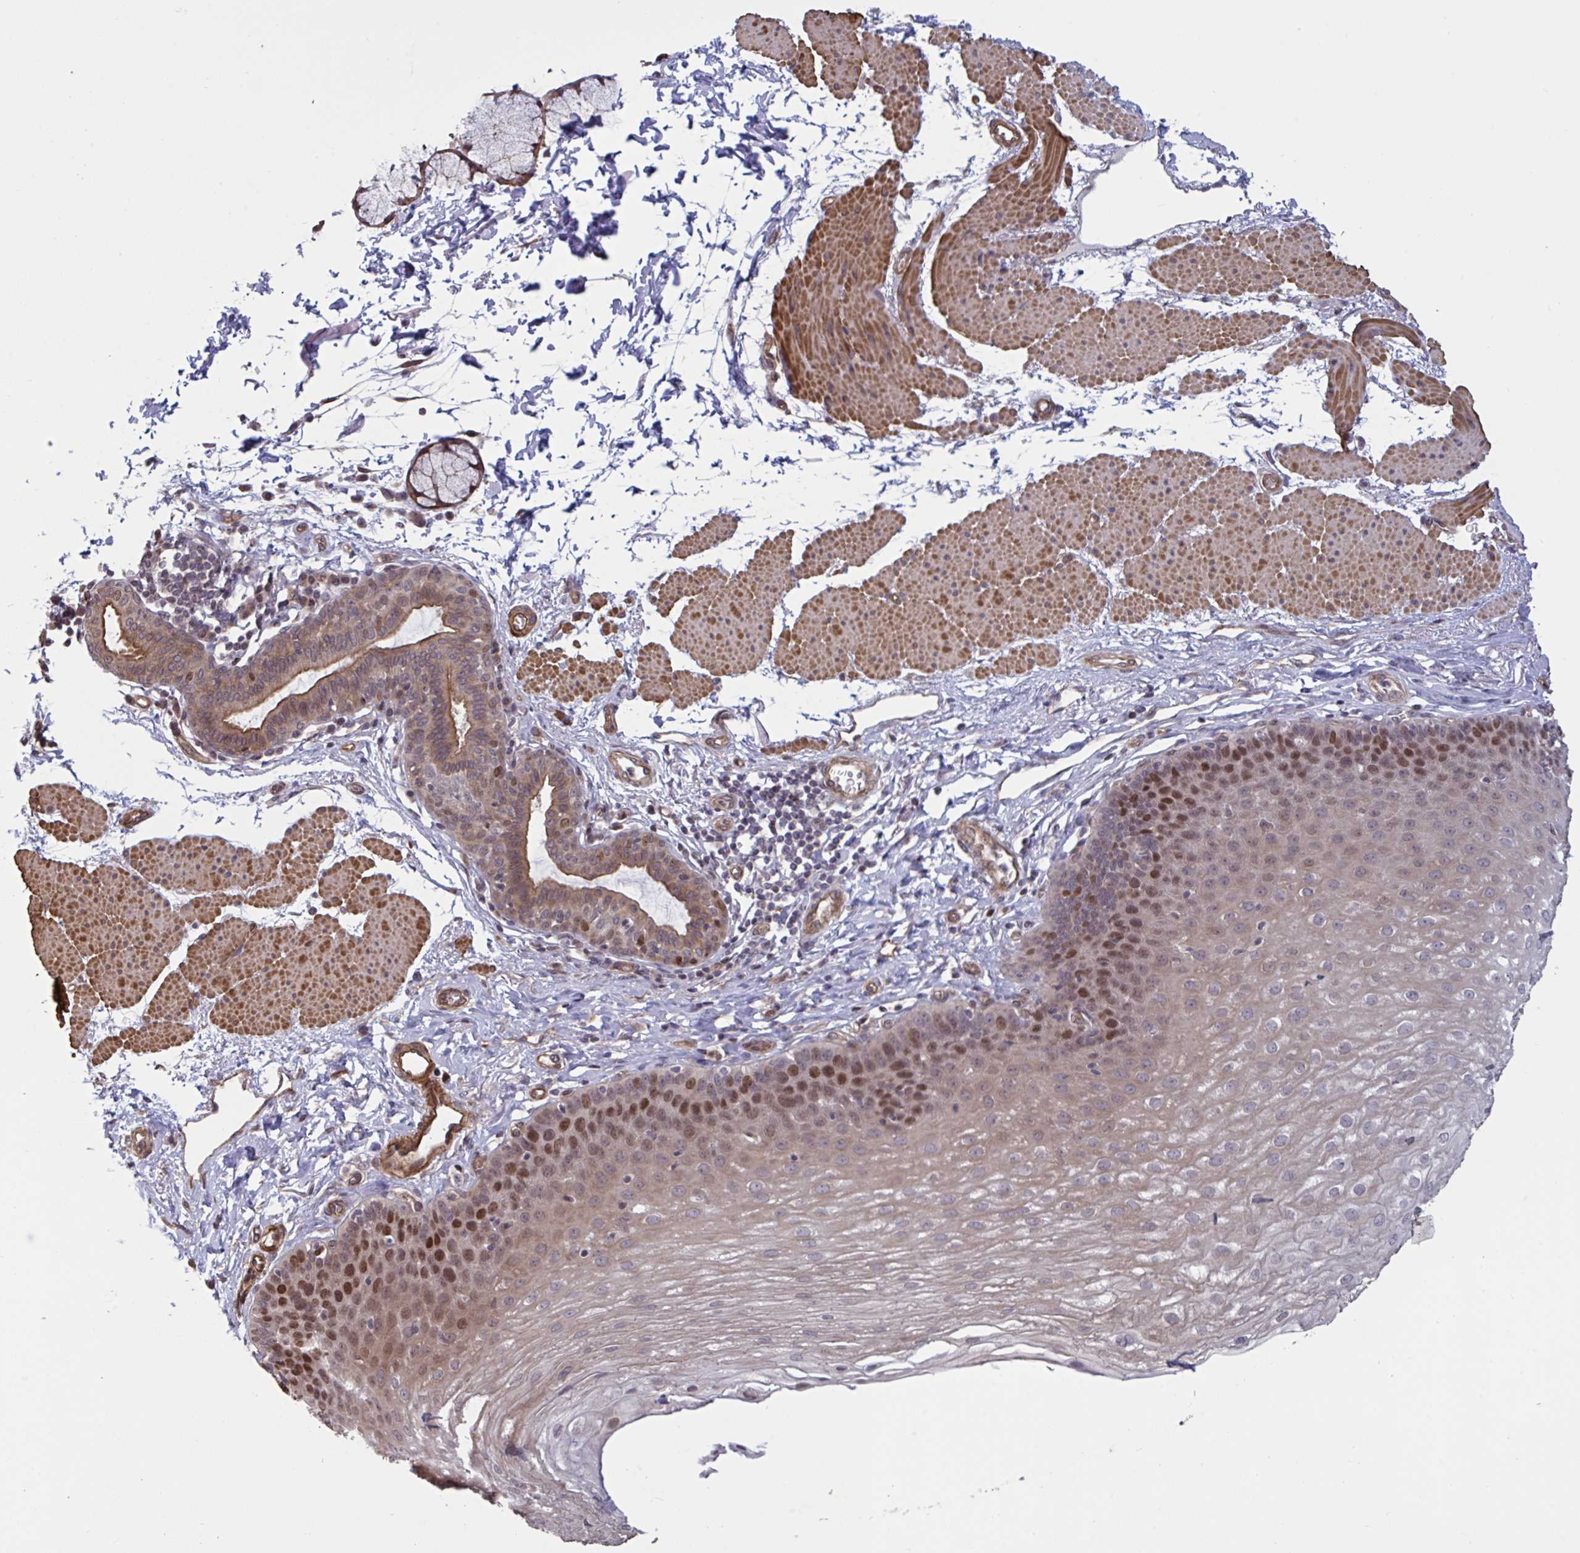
{"staining": {"intensity": "moderate", "quantity": "25%-75%", "location": "nuclear"}, "tissue": "esophagus", "cell_type": "Squamous epithelial cells", "image_type": "normal", "snomed": [{"axis": "morphology", "description": "Normal tissue, NOS"}, {"axis": "topography", "description": "Esophagus"}], "caption": "Protein expression analysis of unremarkable esophagus shows moderate nuclear expression in approximately 25%-75% of squamous epithelial cells.", "gene": "IPO5", "patient": {"sex": "female", "age": 81}}